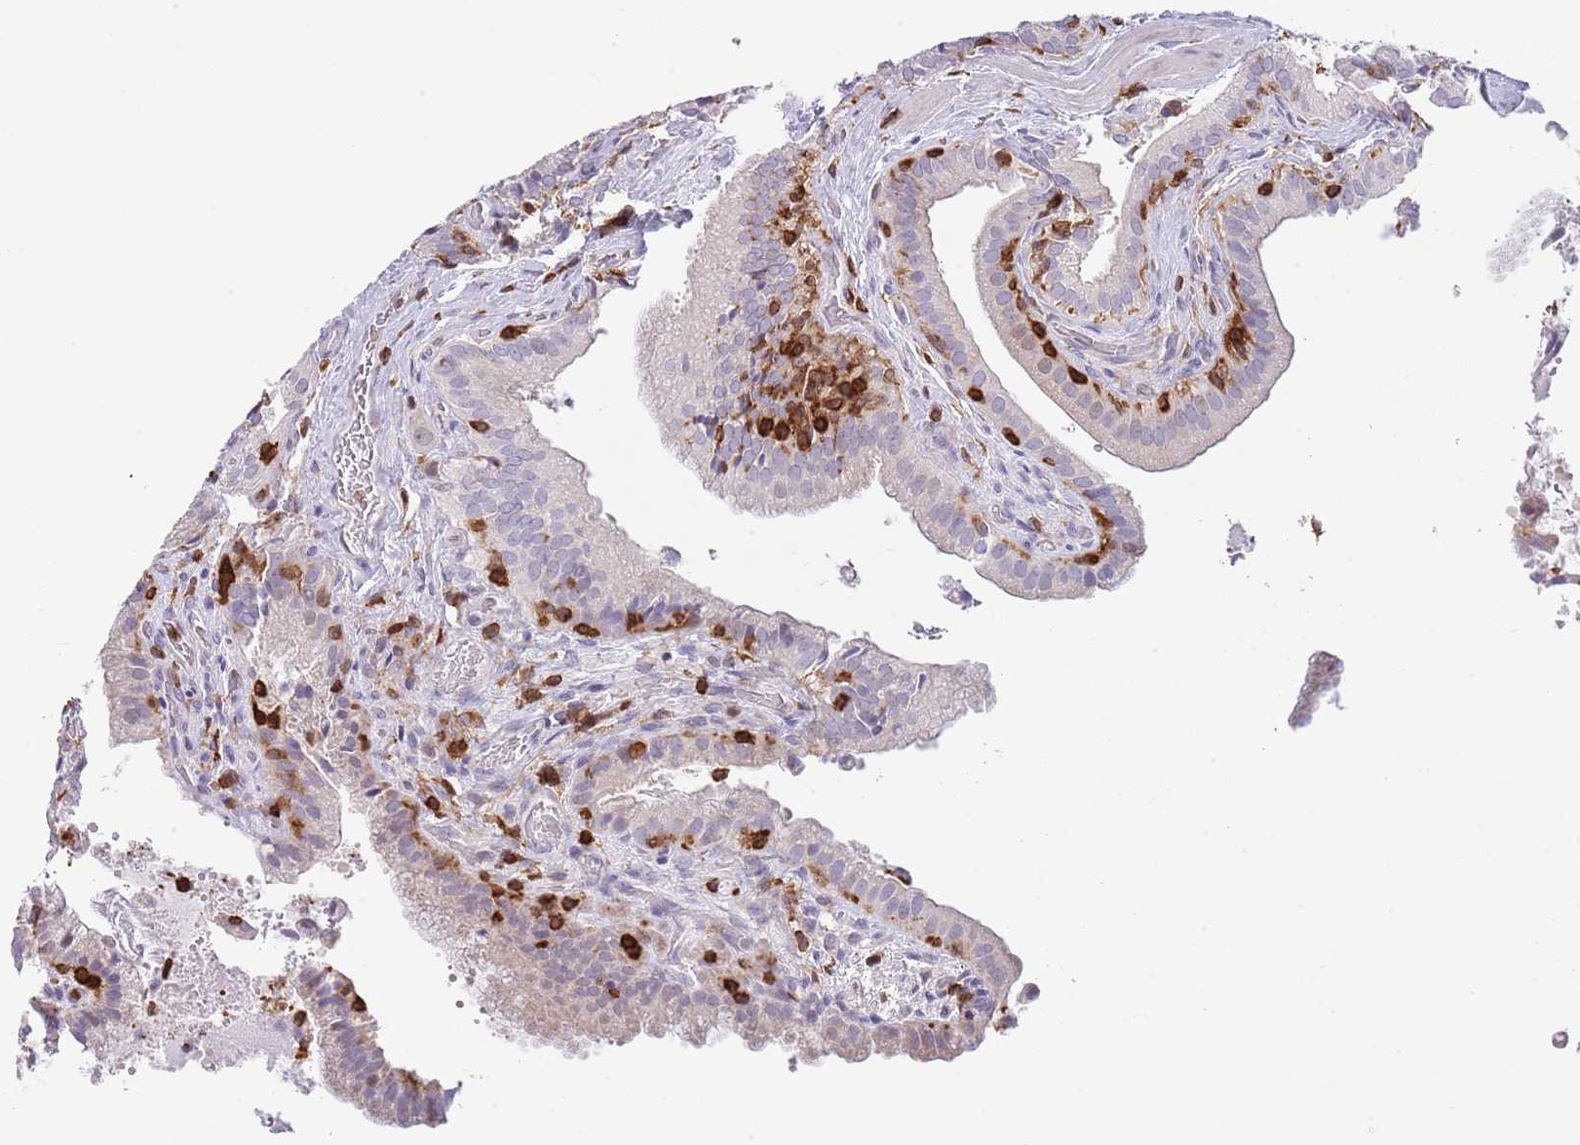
{"staining": {"intensity": "weak", "quantity": "<25%", "location": "cytoplasmic/membranous"}, "tissue": "gallbladder", "cell_type": "Glandular cells", "image_type": "normal", "snomed": [{"axis": "morphology", "description": "Normal tissue, NOS"}, {"axis": "topography", "description": "Gallbladder"}], "caption": "Immunohistochemistry of unremarkable human gallbladder demonstrates no positivity in glandular cells.", "gene": "LPXN", "patient": {"sex": "male", "age": 24}}